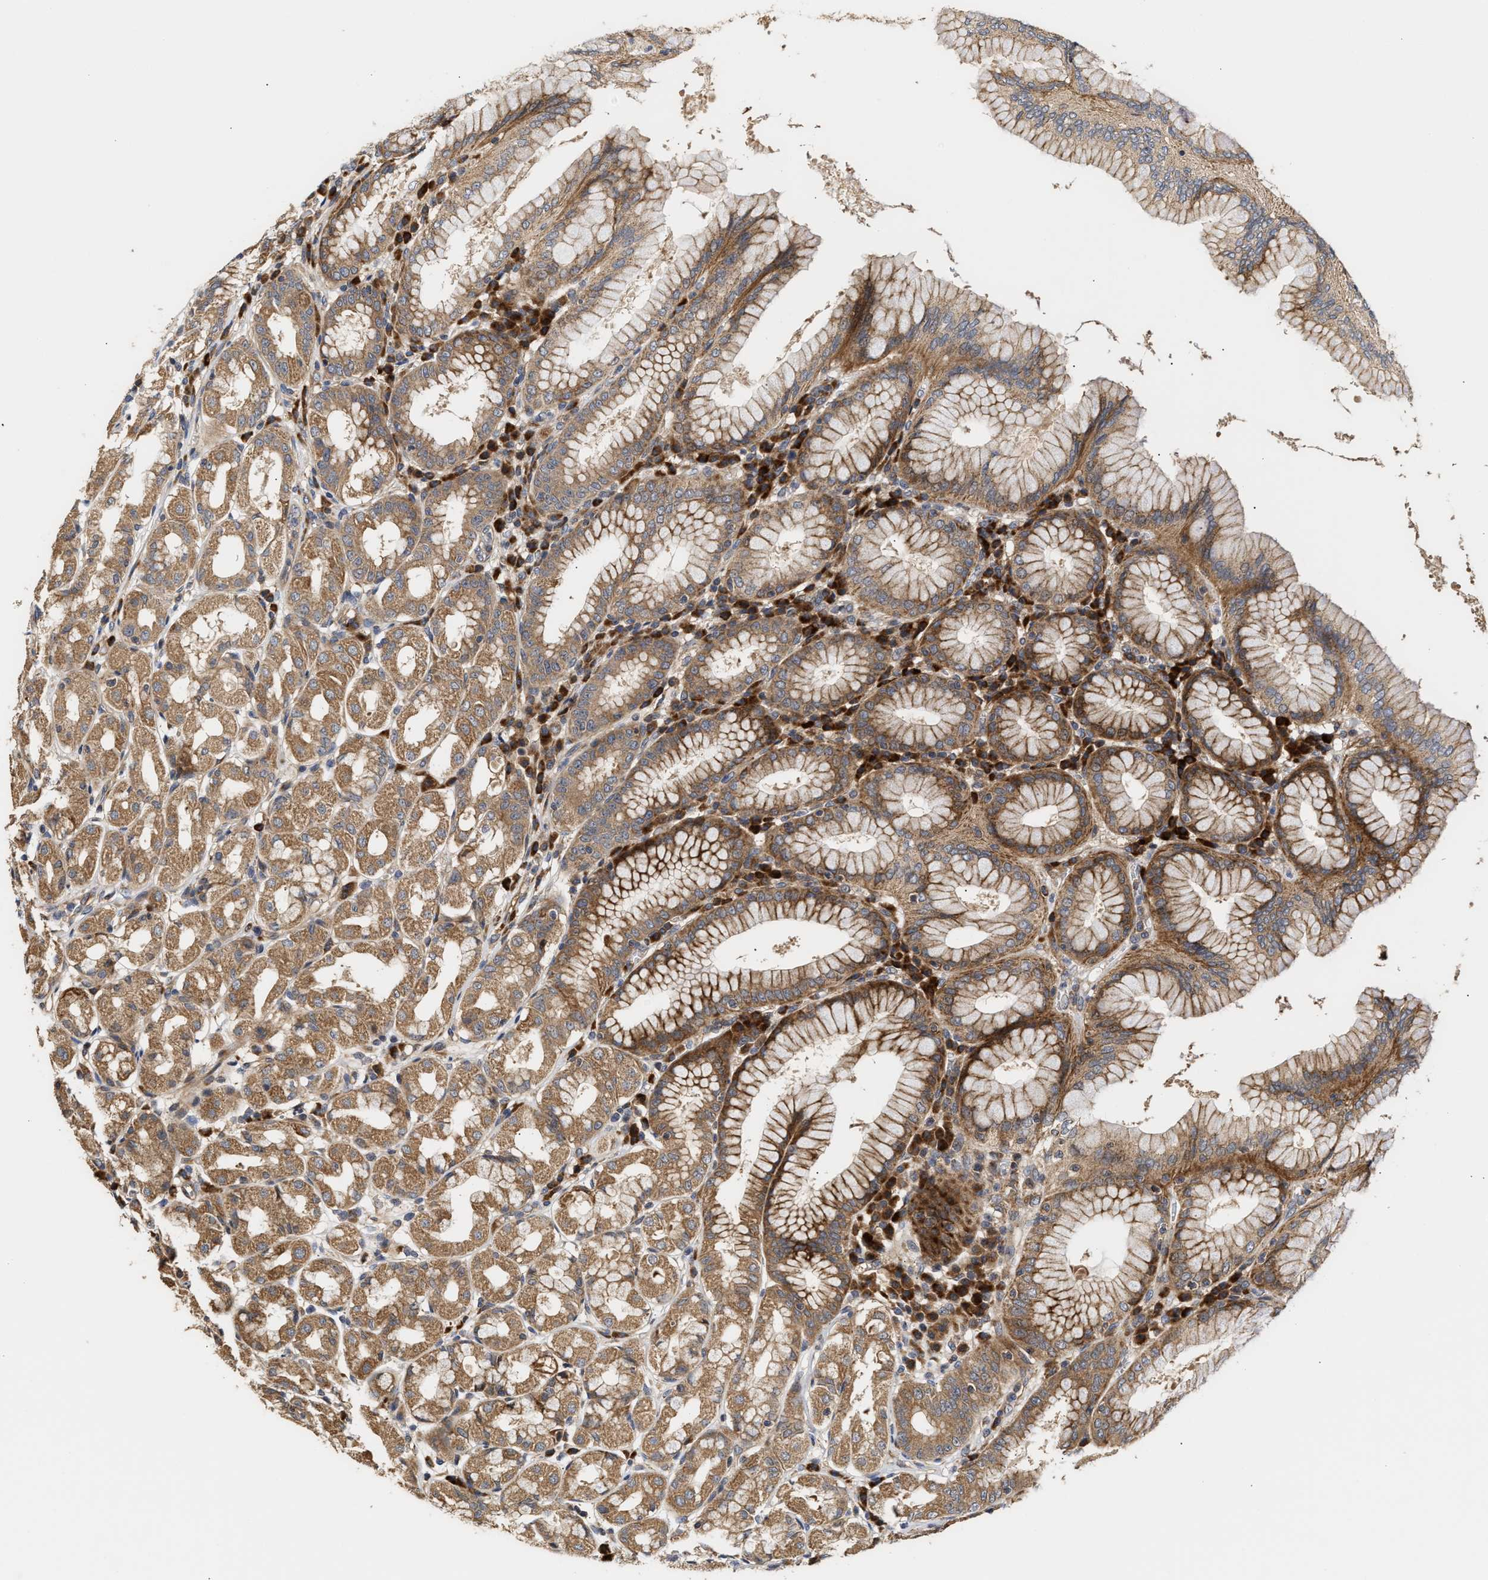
{"staining": {"intensity": "moderate", "quantity": ">75%", "location": "cytoplasmic/membranous"}, "tissue": "stomach", "cell_type": "Glandular cells", "image_type": "normal", "snomed": [{"axis": "morphology", "description": "Normal tissue, NOS"}, {"axis": "topography", "description": "Stomach"}, {"axis": "topography", "description": "Stomach, lower"}], "caption": "IHC staining of unremarkable stomach, which demonstrates medium levels of moderate cytoplasmic/membranous positivity in about >75% of glandular cells indicating moderate cytoplasmic/membranous protein staining. The staining was performed using DAB (brown) for protein detection and nuclei were counterstained in hematoxylin (blue).", "gene": "CLIP2", "patient": {"sex": "female", "age": 56}}